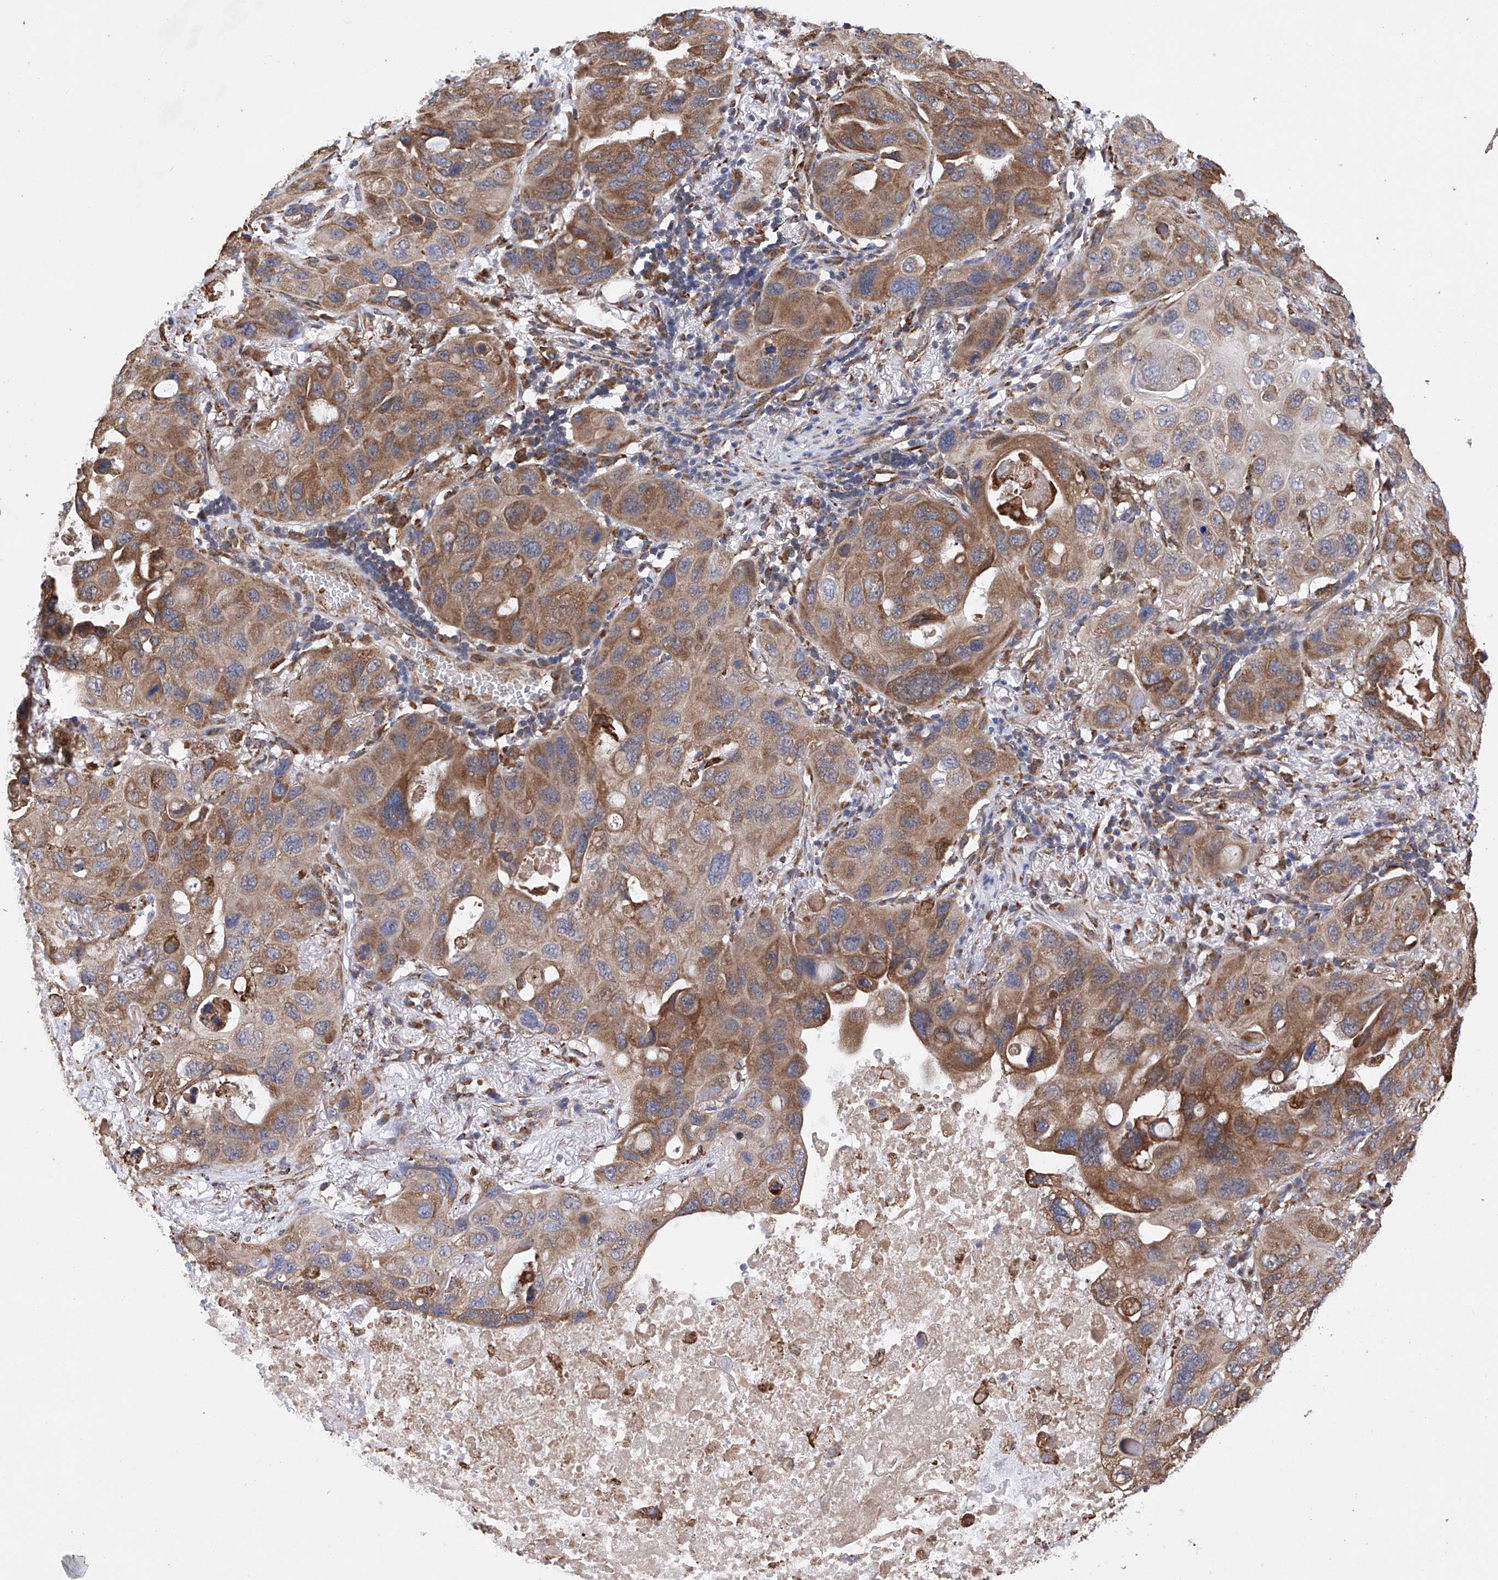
{"staining": {"intensity": "moderate", "quantity": ">75%", "location": "cytoplasmic/membranous"}, "tissue": "lung cancer", "cell_type": "Tumor cells", "image_type": "cancer", "snomed": [{"axis": "morphology", "description": "Squamous cell carcinoma, NOS"}, {"axis": "topography", "description": "Lung"}], "caption": "Lung cancer stained with DAB IHC exhibits medium levels of moderate cytoplasmic/membranous positivity in about >75% of tumor cells.", "gene": "DNAH8", "patient": {"sex": "female", "age": 73}}